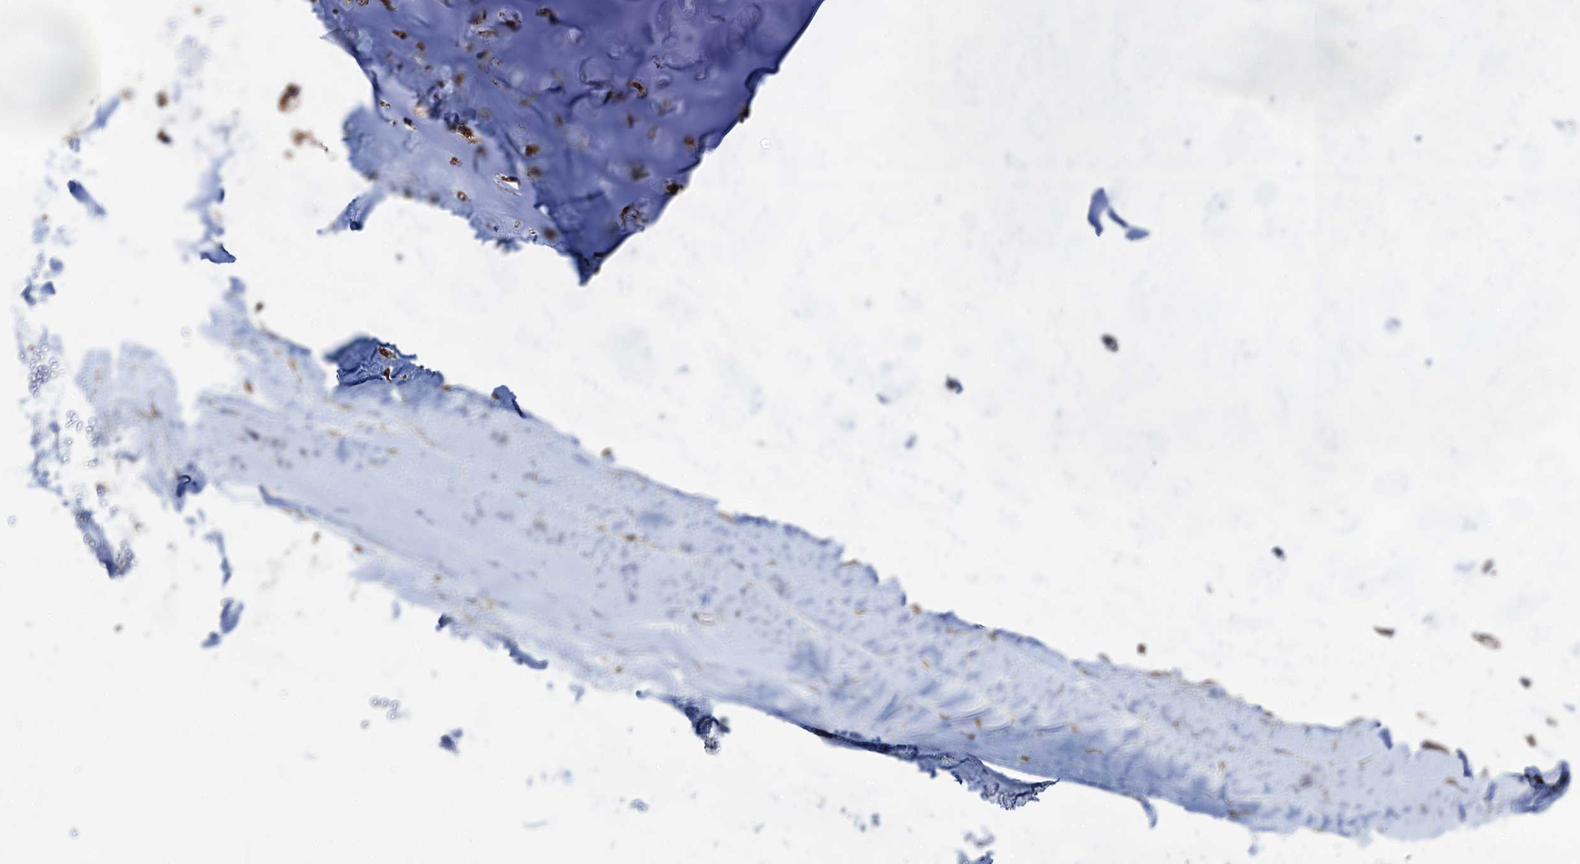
{"staining": {"intensity": "moderate", "quantity": ">75%", "location": "cytoplasmic/membranous"}, "tissue": "soft tissue", "cell_type": "Chondrocytes", "image_type": "normal", "snomed": [{"axis": "morphology", "description": "Normal tissue, NOS"}, {"axis": "morphology", "description": "Squamous cell carcinoma, NOS"}, {"axis": "topography", "description": "Lymph node"}, {"axis": "topography", "description": "Bronchus"}, {"axis": "topography", "description": "Lung"}], "caption": "Chondrocytes demonstrate medium levels of moderate cytoplasmic/membranous expression in about >75% of cells in benign soft tissue.", "gene": "HSPA5", "patient": {"sex": "male", "age": 66}}